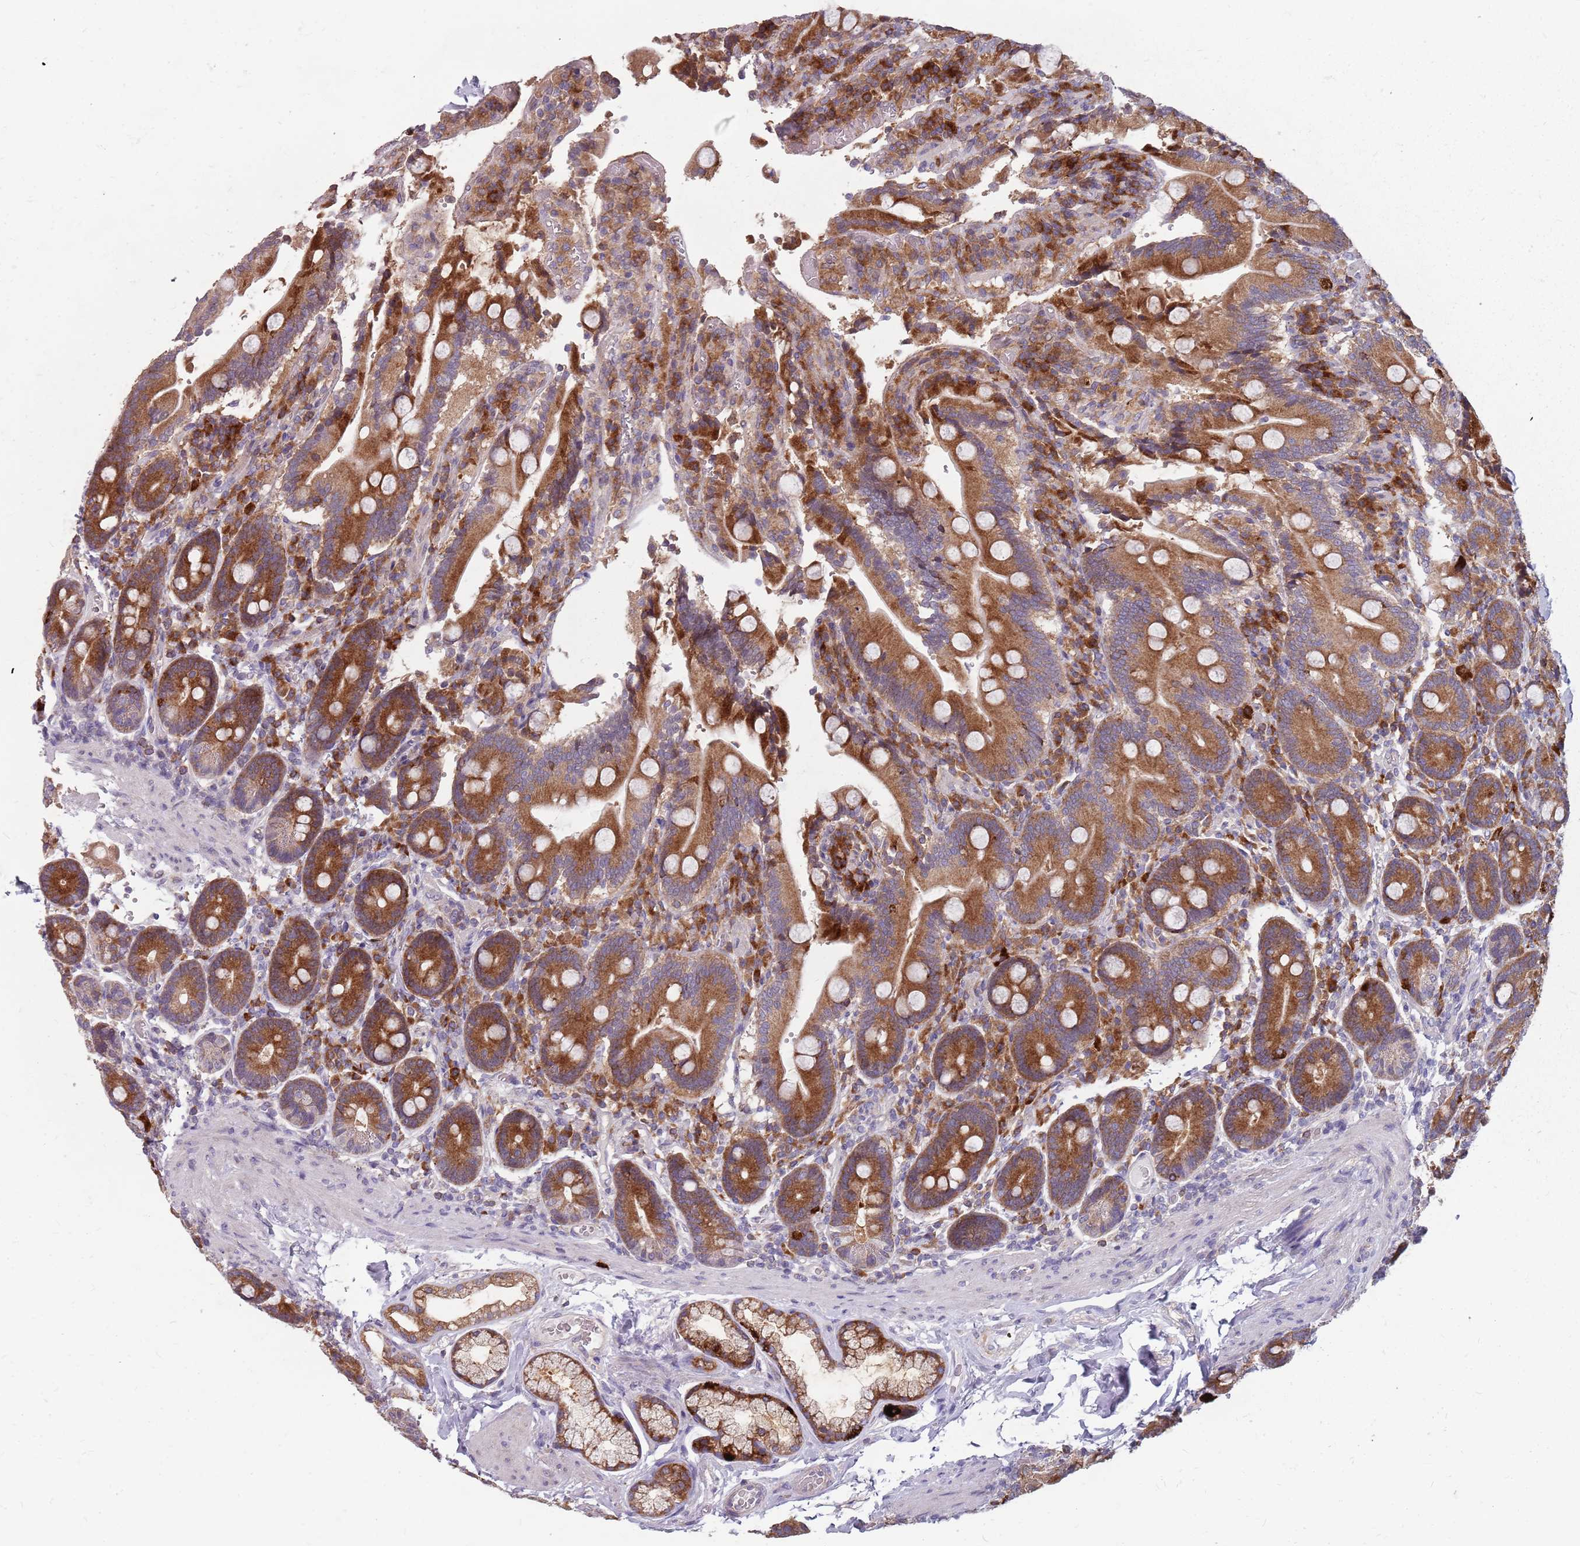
{"staining": {"intensity": "strong", "quantity": ">75%", "location": "cytoplasmic/membranous"}, "tissue": "duodenum", "cell_type": "Glandular cells", "image_type": "normal", "snomed": [{"axis": "morphology", "description": "Normal tissue, NOS"}, {"axis": "topography", "description": "Duodenum"}], "caption": "This photomicrograph displays IHC staining of normal human duodenum, with high strong cytoplasmic/membranous staining in approximately >75% of glandular cells.", "gene": "NME4", "patient": {"sex": "female", "age": 62}}